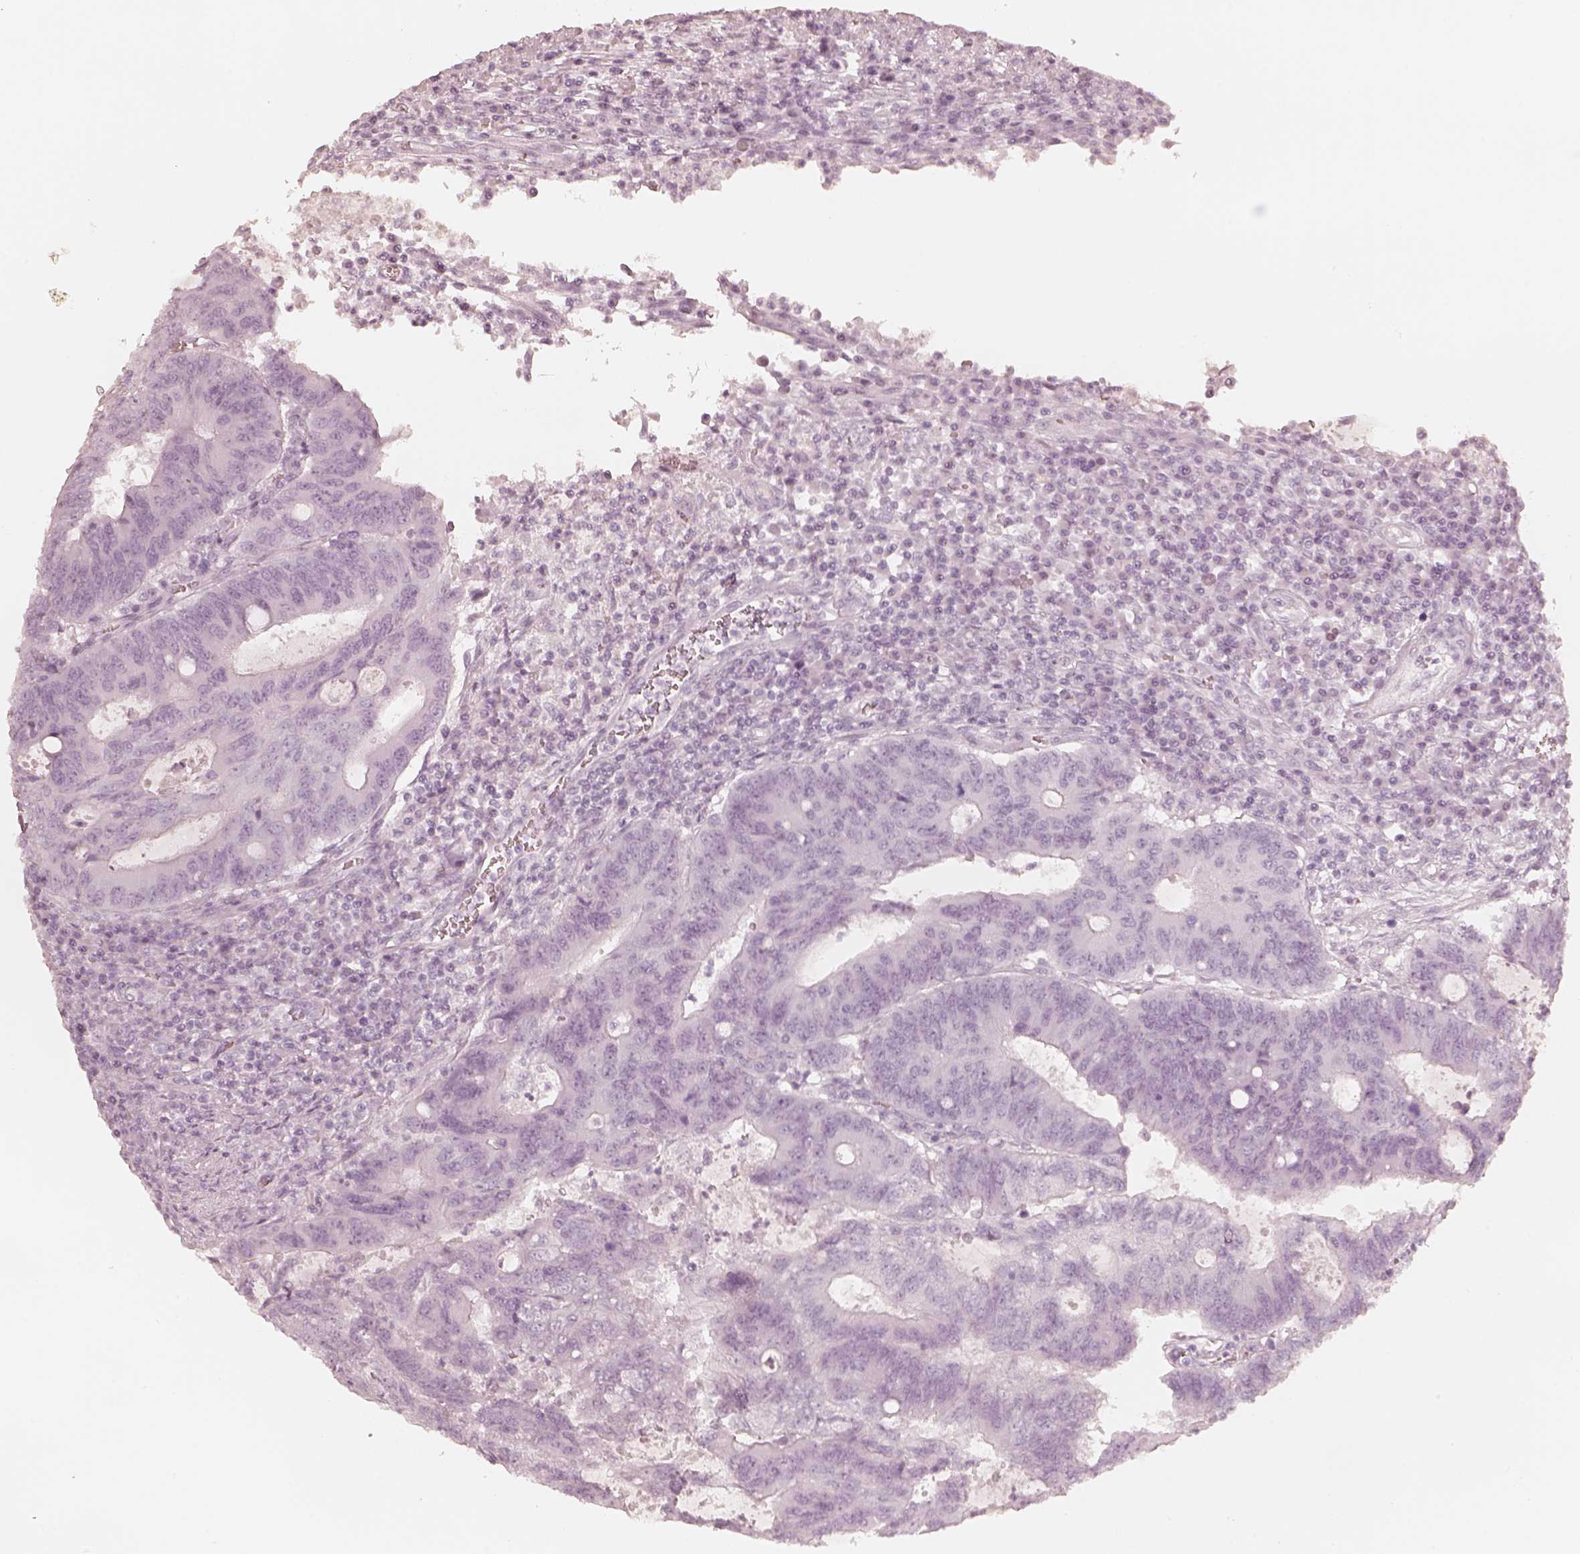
{"staining": {"intensity": "negative", "quantity": "none", "location": "none"}, "tissue": "colorectal cancer", "cell_type": "Tumor cells", "image_type": "cancer", "snomed": [{"axis": "morphology", "description": "Adenocarcinoma, NOS"}, {"axis": "topography", "description": "Colon"}], "caption": "A histopathology image of adenocarcinoma (colorectal) stained for a protein shows no brown staining in tumor cells.", "gene": "KRT82", "patient": {"sex": "male", "age": 67}}